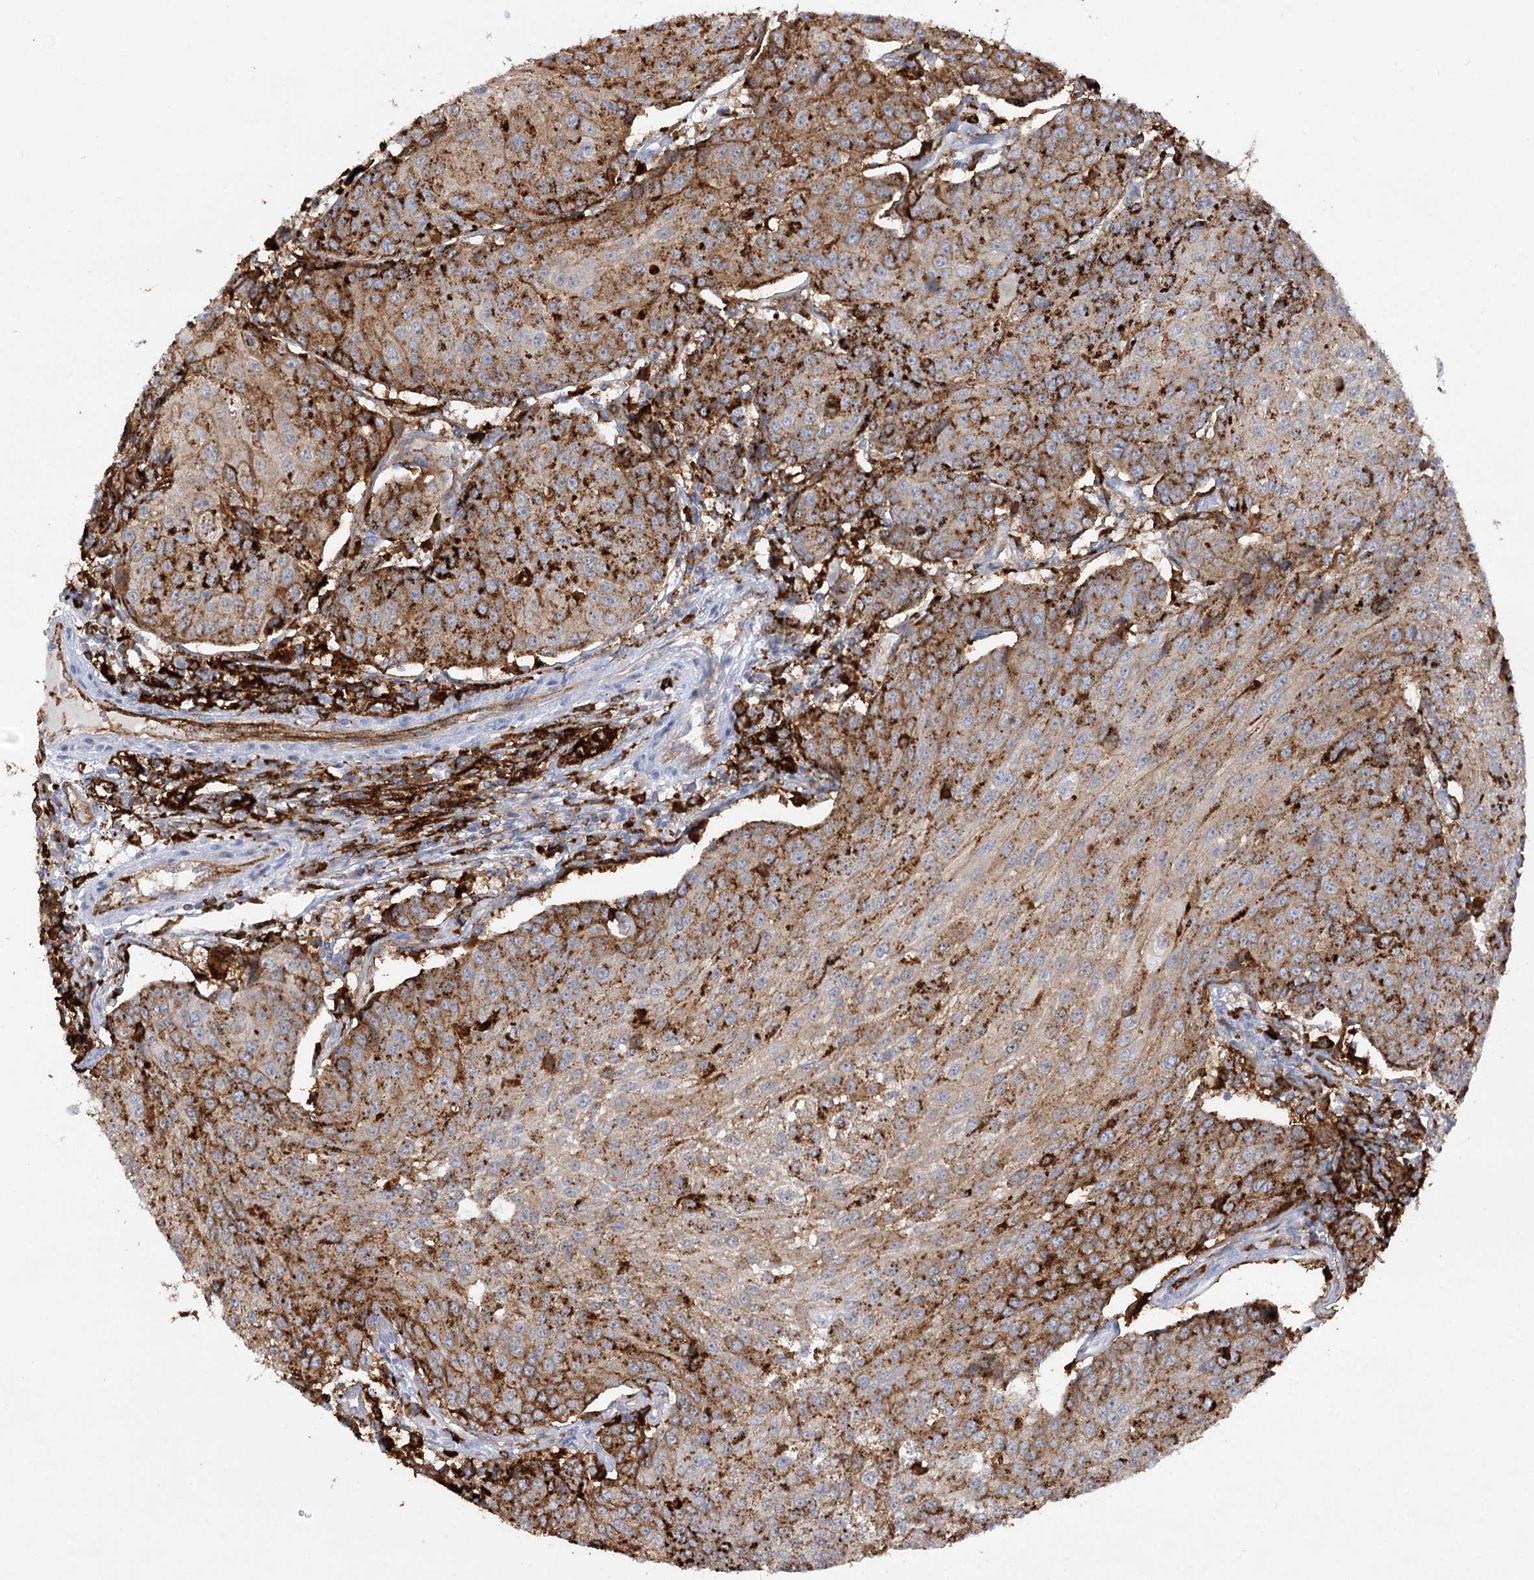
{"staining": {"intensity": "strong", "quantity": ">75%", "location": "cytoplasmic/membranous"}, "tissue": "urothelial cancer", "cell_type": "Tumor cells", "image_type": "cancer", "snomed": [{"axis": "morphology", "description": "Urothelial carcinoma, High grade"}, {"axis": "topography", "description": "Urinary bladder"}], "caption": "Approximately >75% of tumor cells in human urothelial cancer reveal strong cytoplasmic/membranous protein staining as visualized by brown immunohistochemical staining.", "gene": "PIWIL4", "patient": {"sex": "female", "age": 85}}